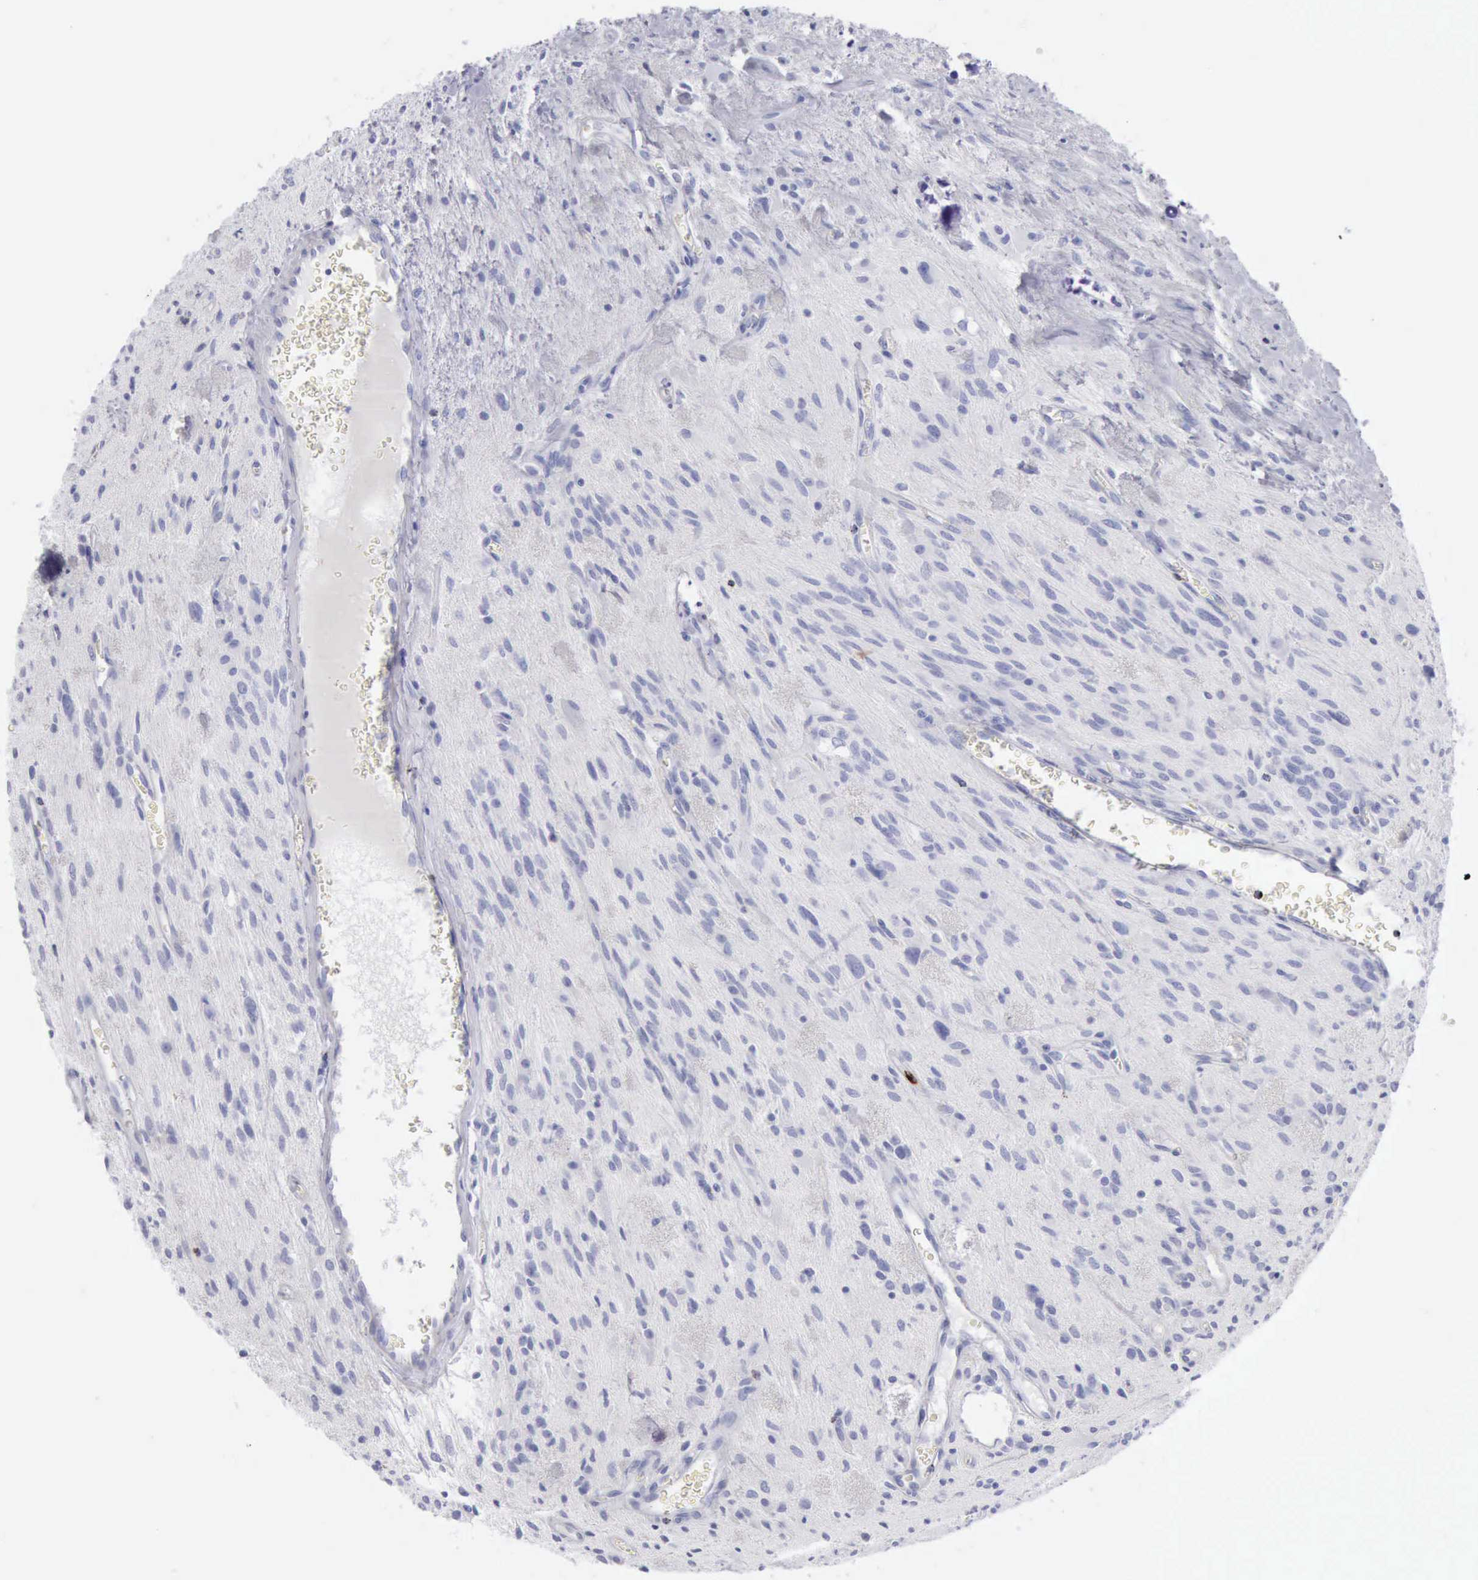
{"staining": {"intensity": "negative", "quantity": "none", "location": "none"}, "tissue": "glioma", "cell_type": "Tumor cells", "image_type": "cancer", "snomed": [{"axis": "morphology", "description": "Glioma, malignant, Low grade"}, {"axis": "topography", "description": "Brain"}], "caption": "High magnification brightfield microscopy of malignant glioma (low-grade) stained with DAB (brown) and counterstained with hematoxylin (blue): tumor cells show no significant staining. (DAB (3,3'-diaminobenzidine) immunohistochemistry with hematoxylin counter stain).", "gene": "GZMB", "patient": {"sex": "female", "age": 15}}